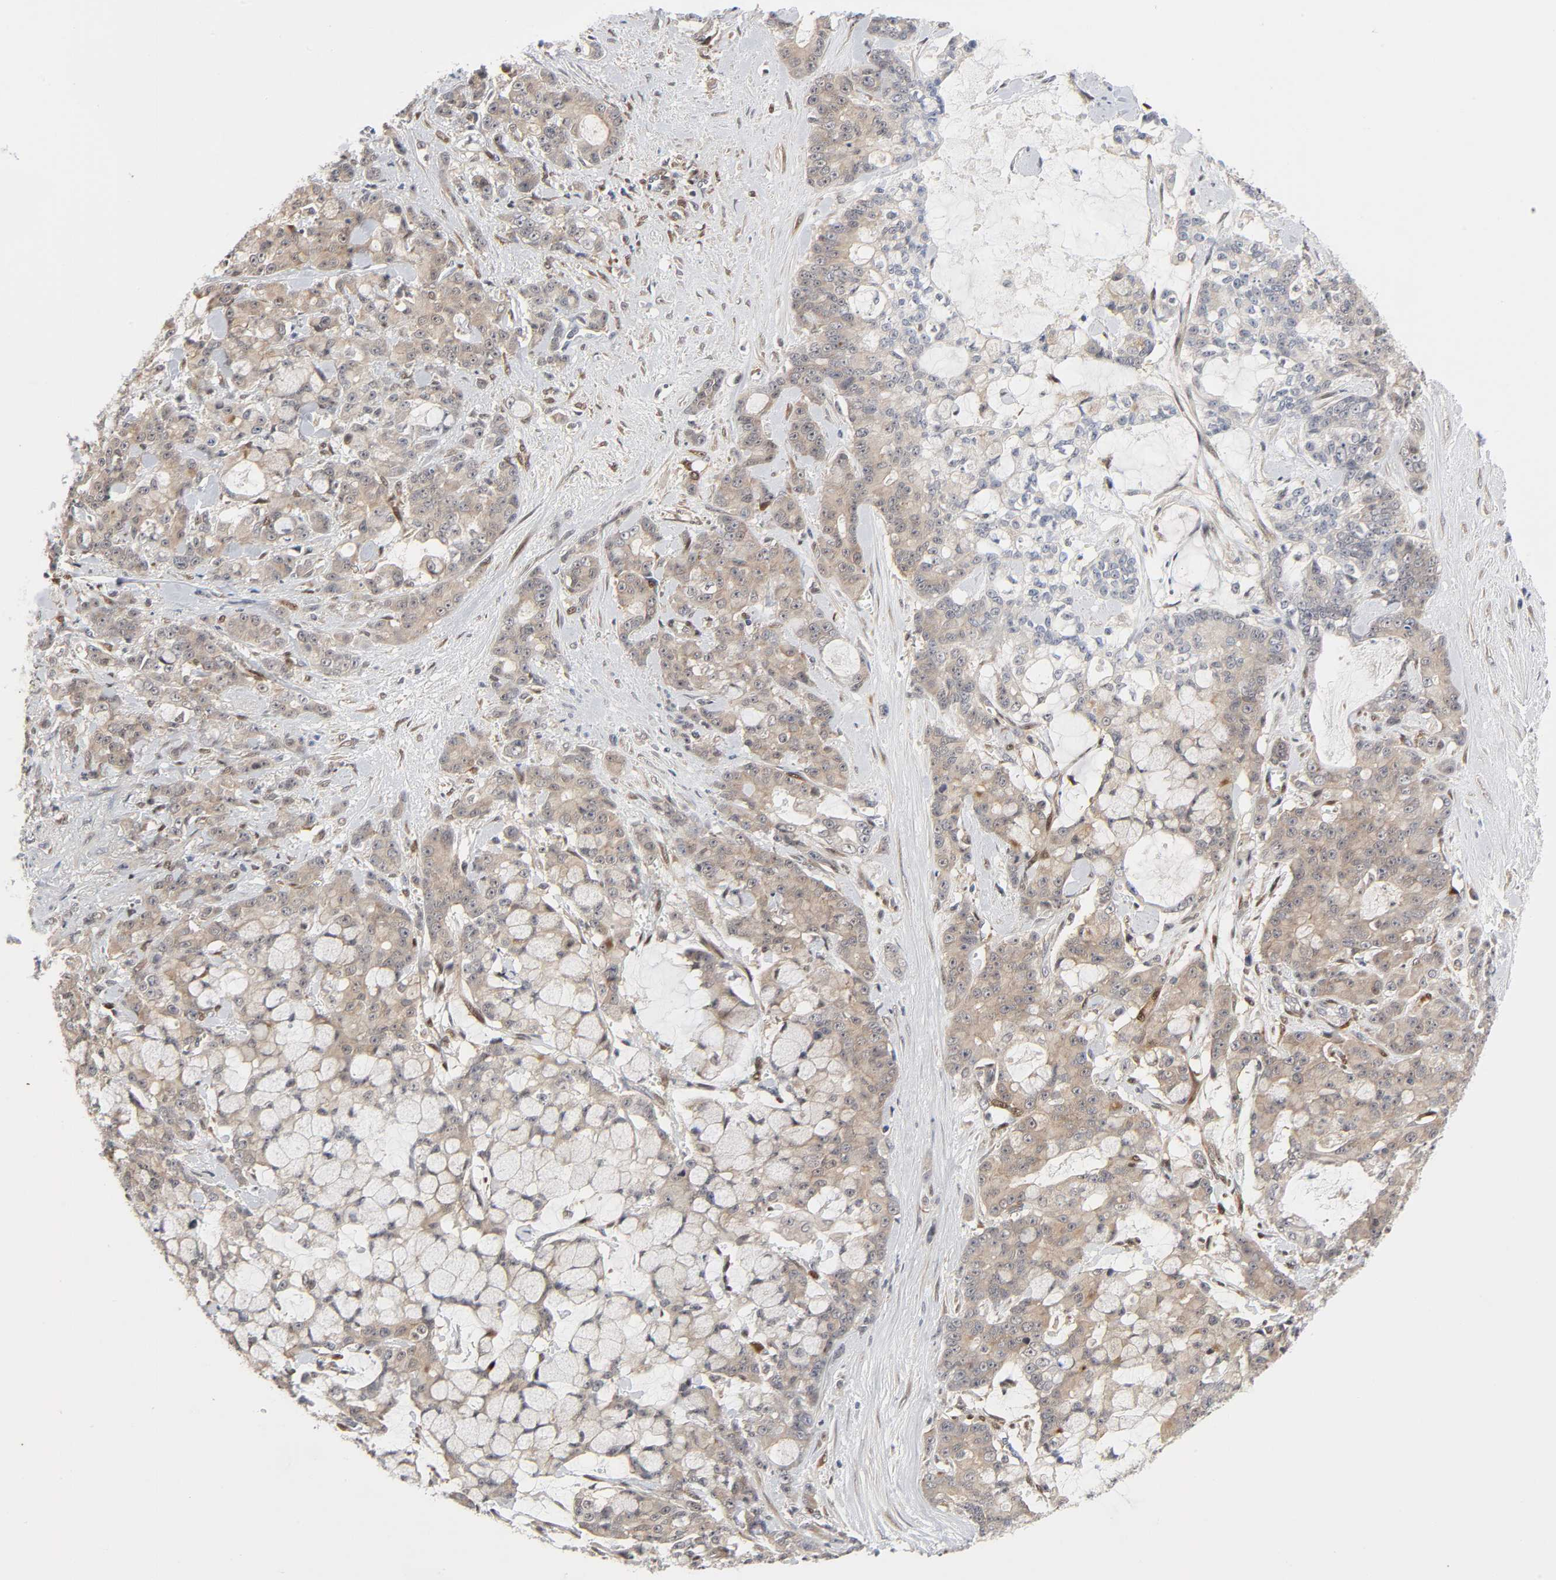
{"staining": {"intensity": "weak", "quantity": ">75%", "location": "cytoplasmic/membranous"}, "tissue": "pancreatic cancer", "cell_type": "Tumor cells", "image_type": "cancer", "snomed": [{"axis": "morphology", "description": "Adenocarcinoma, NOS"}, {"axis": "topography", "description": "Pancreas"}], "caption": "High-power microscopy captured an immunohistochemistry (IHC) image of adenocarcinoma (pancreatic), revealing weak cytoplasmic/membranous expression in approximately >75% of tumor cells.", "gene": "PTEN", "patient": {"sex": "female", "age": 73}}